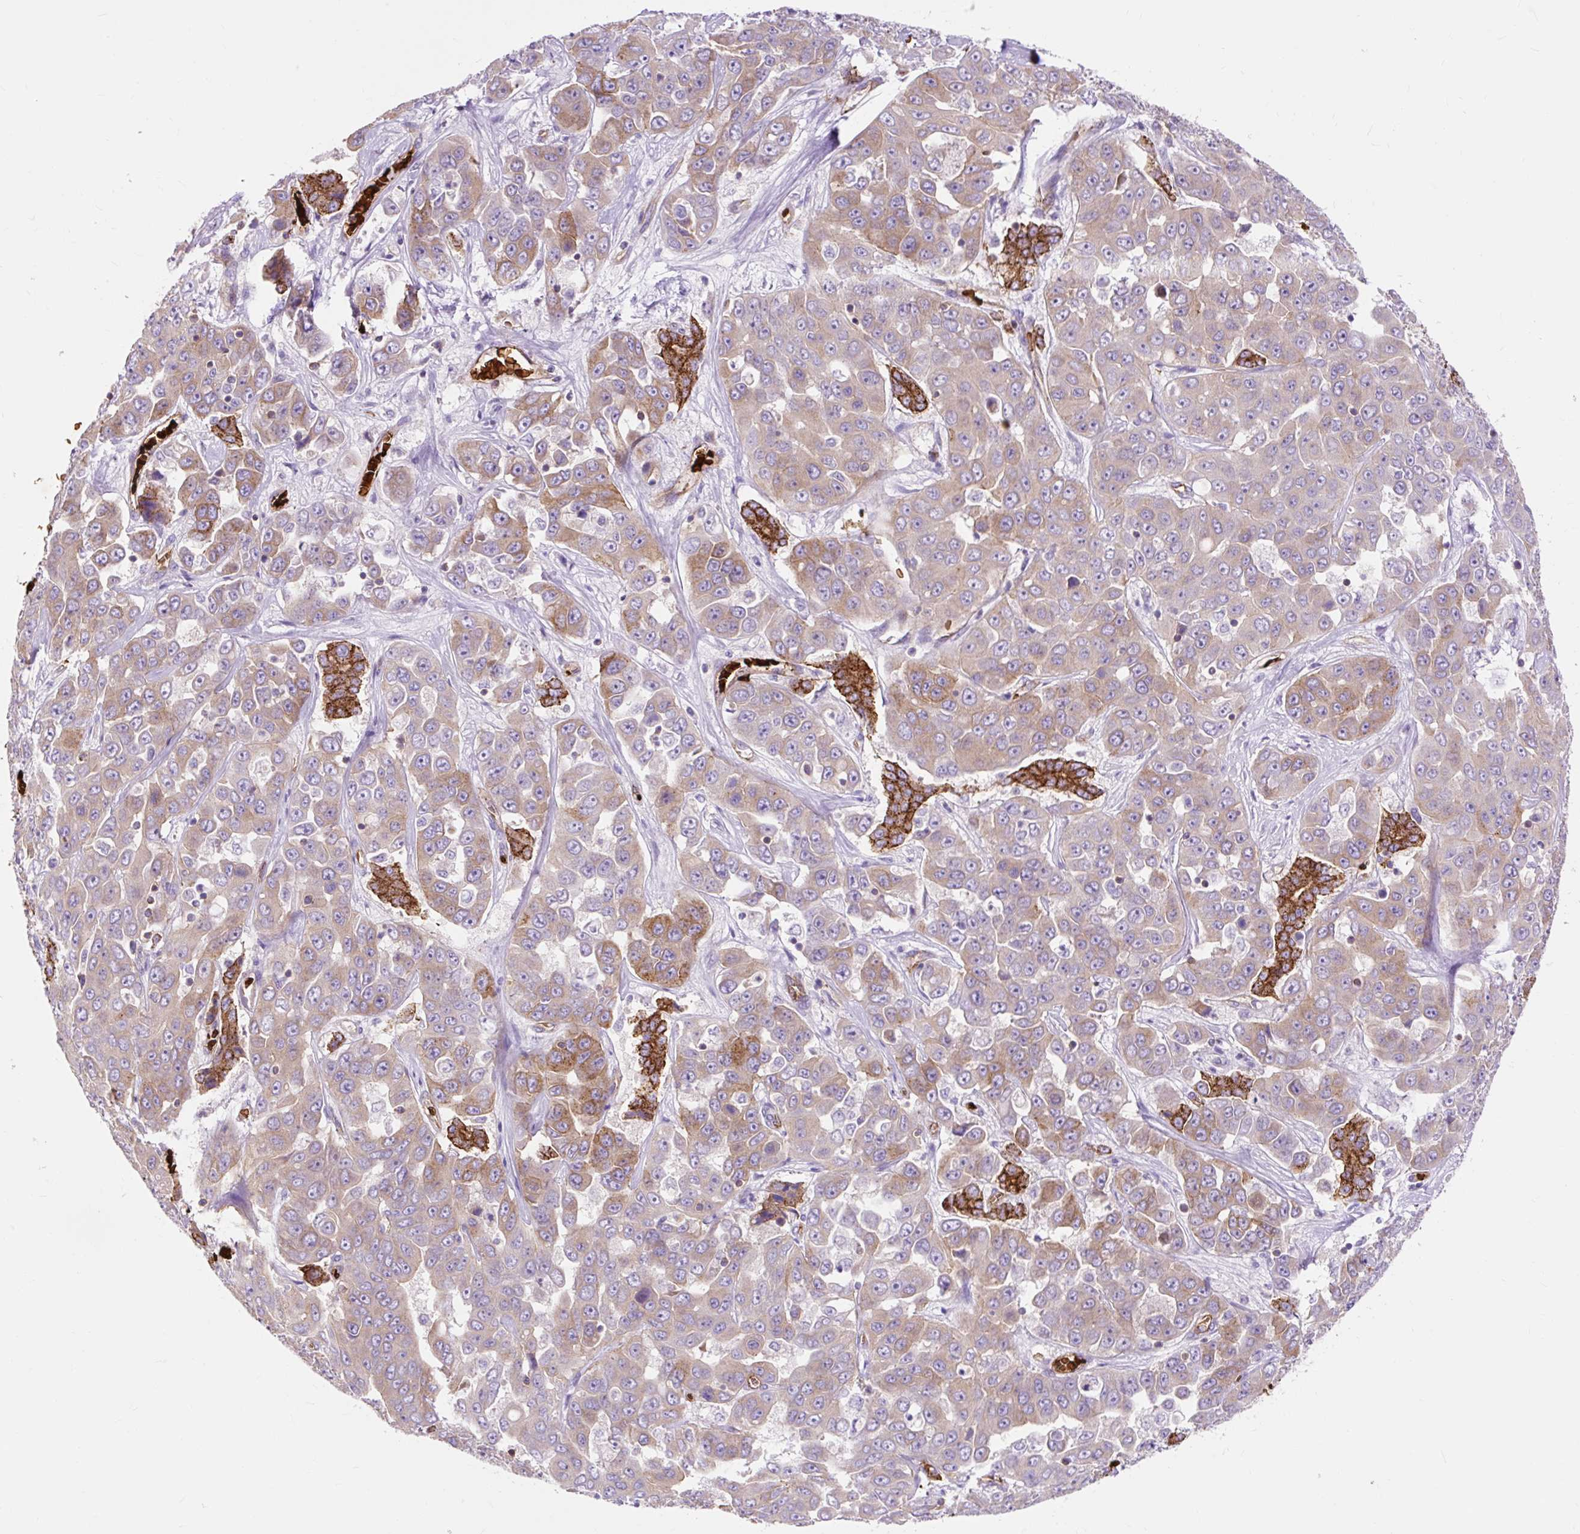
{"staining": {"intensity": "strong", "quantity": "<25%", "location": "cytoplasmic/membranous"}, "tissue": "liver cancer", "cell_type": "Tumor cells", "image_type": "cancer", "snomed": [{"axis": "morphology", "description": "Cholangiocarcinoma"}, {"axis": "topography", "description": "Liver"}], "caption": "A photomicrograph of human liver cholangiocarcinoma stained for a protein exhibits strong cytoplasmic/membranous brown staining in tumor cells. (Stains: DAB (3,3'-diaminobenzidine) in brown, nuclei in blue, Microscopy: brightfield microscopy at high magnification).", "gene": "HIP1R", "patient": {"sex": "female", "age": 52}}